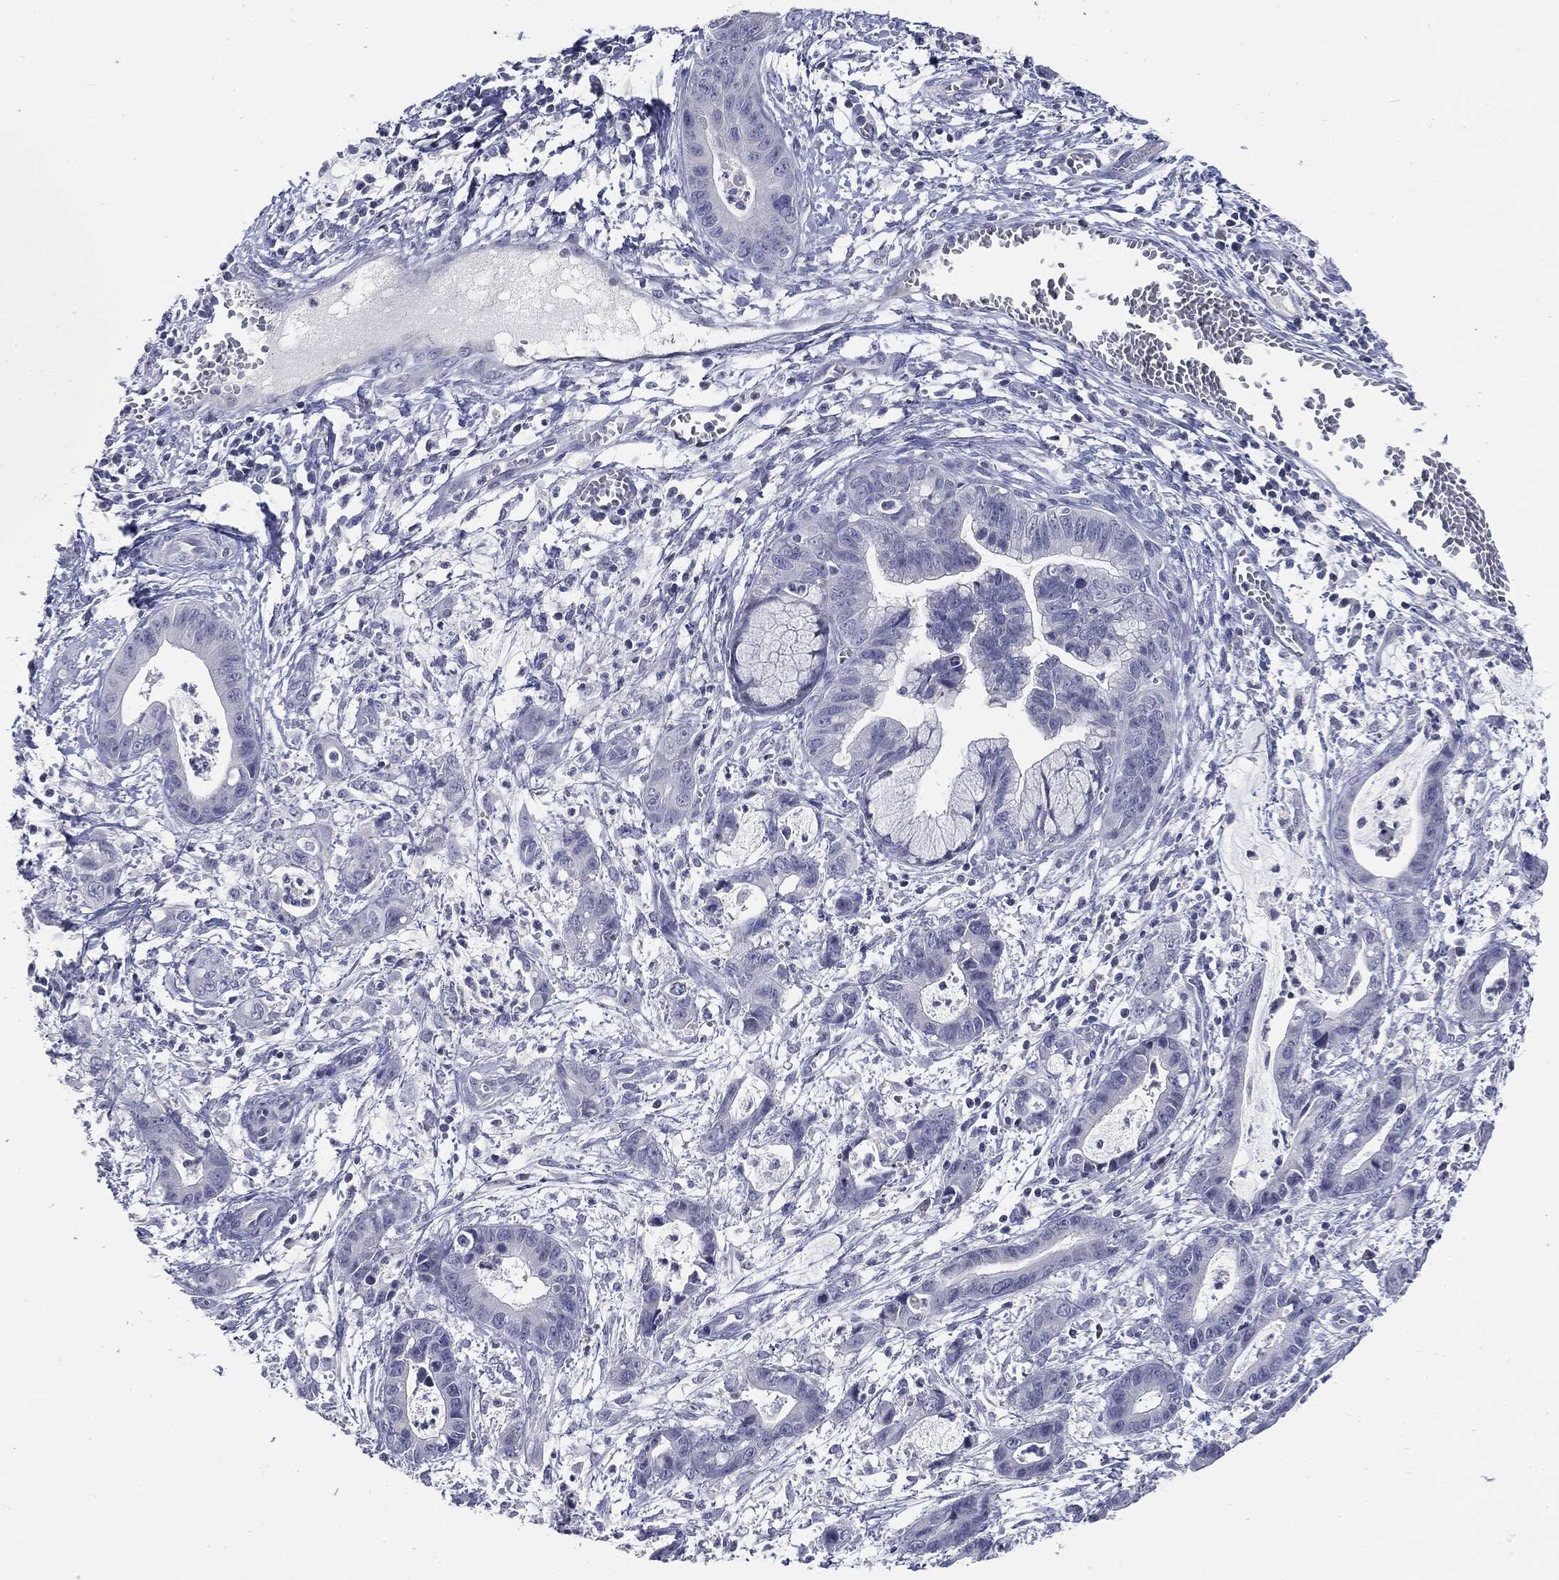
{"staining": {"intensity": "negative", "quantity": "none", "location": "none"}, "tissue": "cervical cancer", "cell_type": "Tumor cells", "image_type": "cancer", "snomed": [{"axis": "morphology", "description": "Adenocarcinoma, NOS"}, {"axis": "topography", "description": "Cervix"}], "caption": "IHC of human cervical cancer displays no staining in tumor cells.", "gene": "CGB1", "patient": {"sex": "female", "age": 44}}